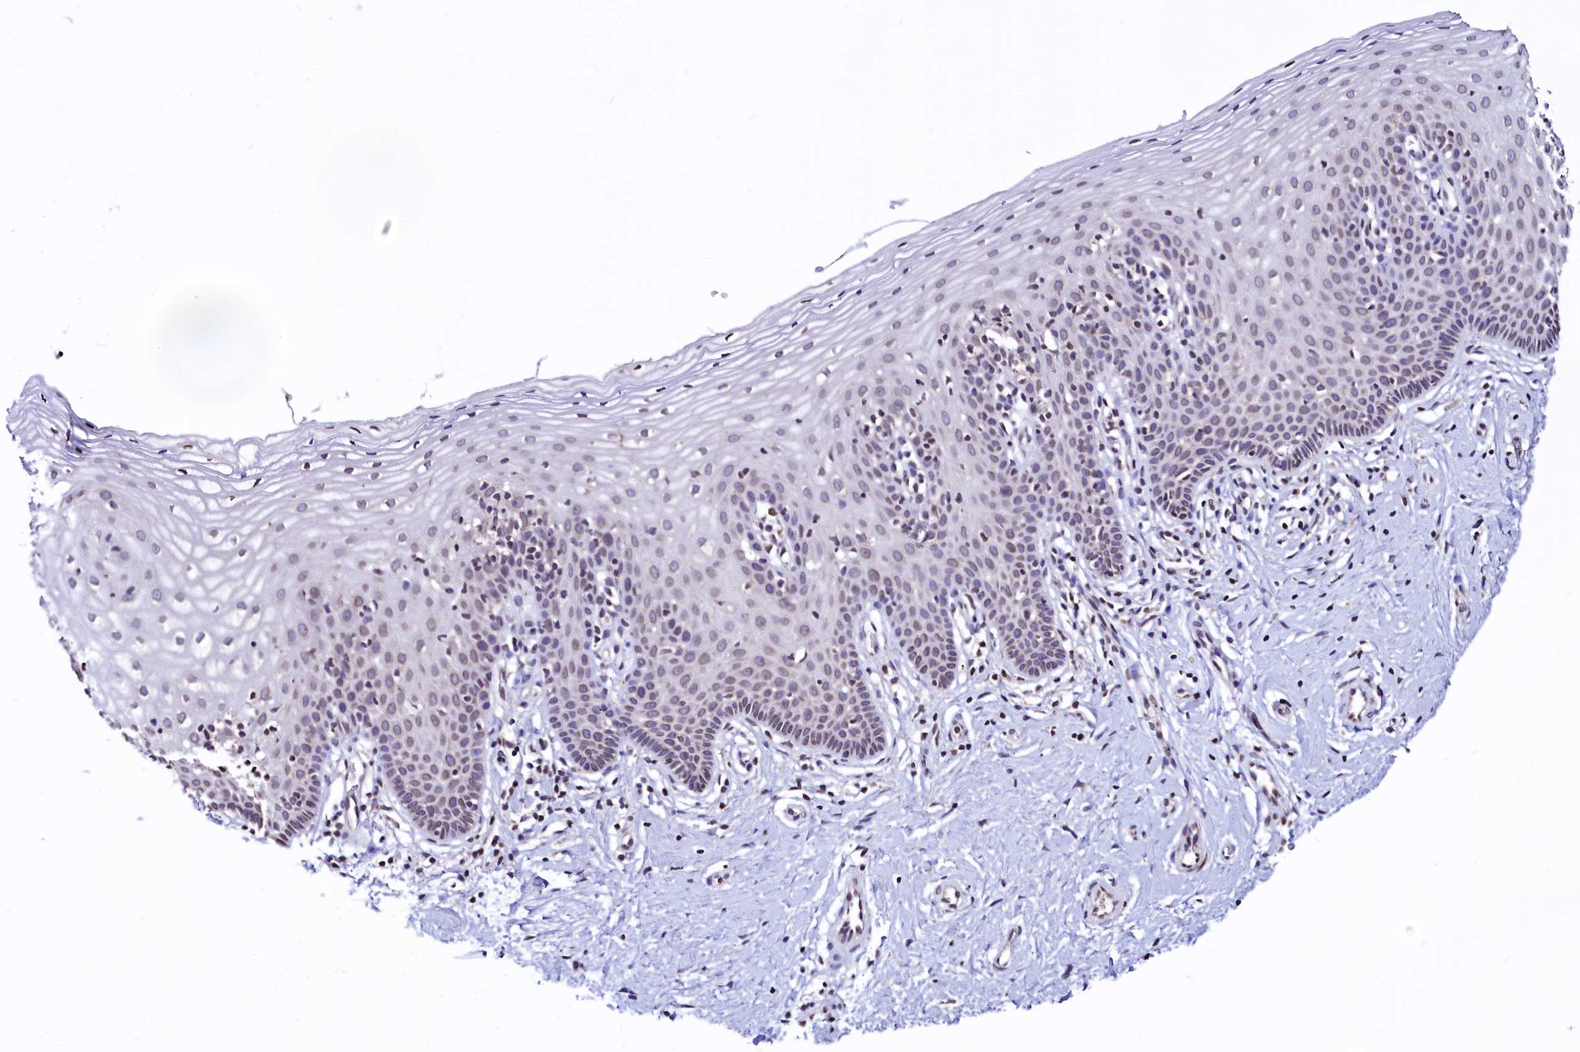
{"staining": {"intensity": "weak", "quantity": "25%-75%", "location": "cytoplasmic/membranous"}, "tissue": "cervix", "cell_type": "Glandular cells", "image_type": "normal", "snomed": [{"axis": "morphology", "description": "Normal tissue, NOS"}, {"axis": "topography", "description": "Cervix"}], "caption": "Immunohistochemistry (IHC) staining of benign cervix, which demonstrates low levels of weak cytoplasmic/membranous positivity in about 25%-75% of glandular cells indicating weak cytoplasmic/membranous protein positivity. The staining was performed using DAB (3,3'-diaminobenzidine) (brown) for protein detection and nuclei were counterstained in hematoxylin (blue).", "gene": "HAND1", "patient": {"sex": "female", "age": 36}}